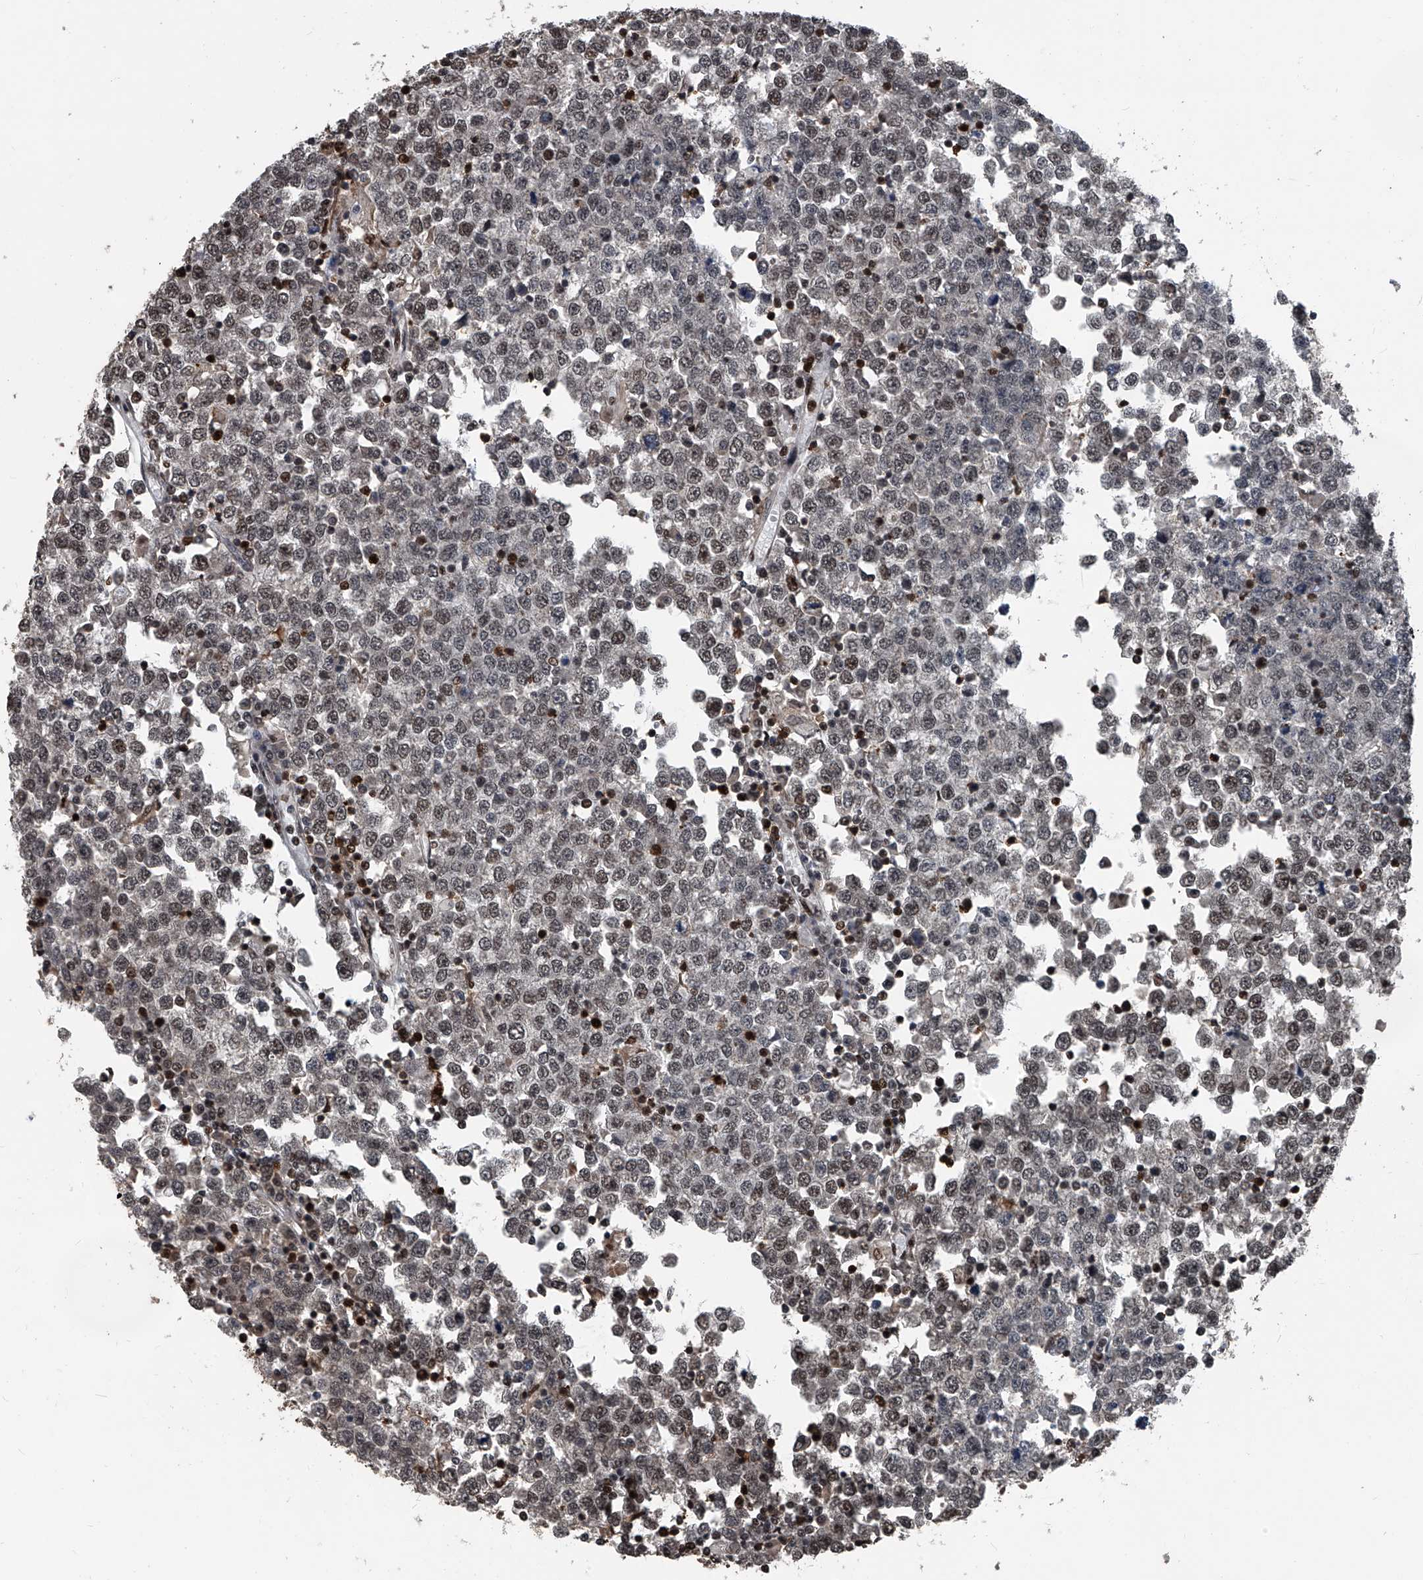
{"staining": {"intensity": "moderate", "quantity": "25%-75%", "location": "nuclear"}, "tissue": "testis cancer", "cell_type": "Tumor cells", "image_type": "cancer", "snomed": [{"axis": "morphology", "description": "Seminoma, NOS"}, {"axis": "topography", "description": "Testis"}], "caption": "DAB immunohistochemical staining of human testis cancer (seminoma) reveals moderate nuclear protein positivity in approximately 25%-75% of tumor cells. The staining was performed using DAB (3,3'-diaminobenzidine) to visualize the protein expression in brown, while the nuclei were stained in blue with hematoxylin (Magnification: 20x).", "gene": "FKBP5", "patient": {"sex": "male", "age": 65}}